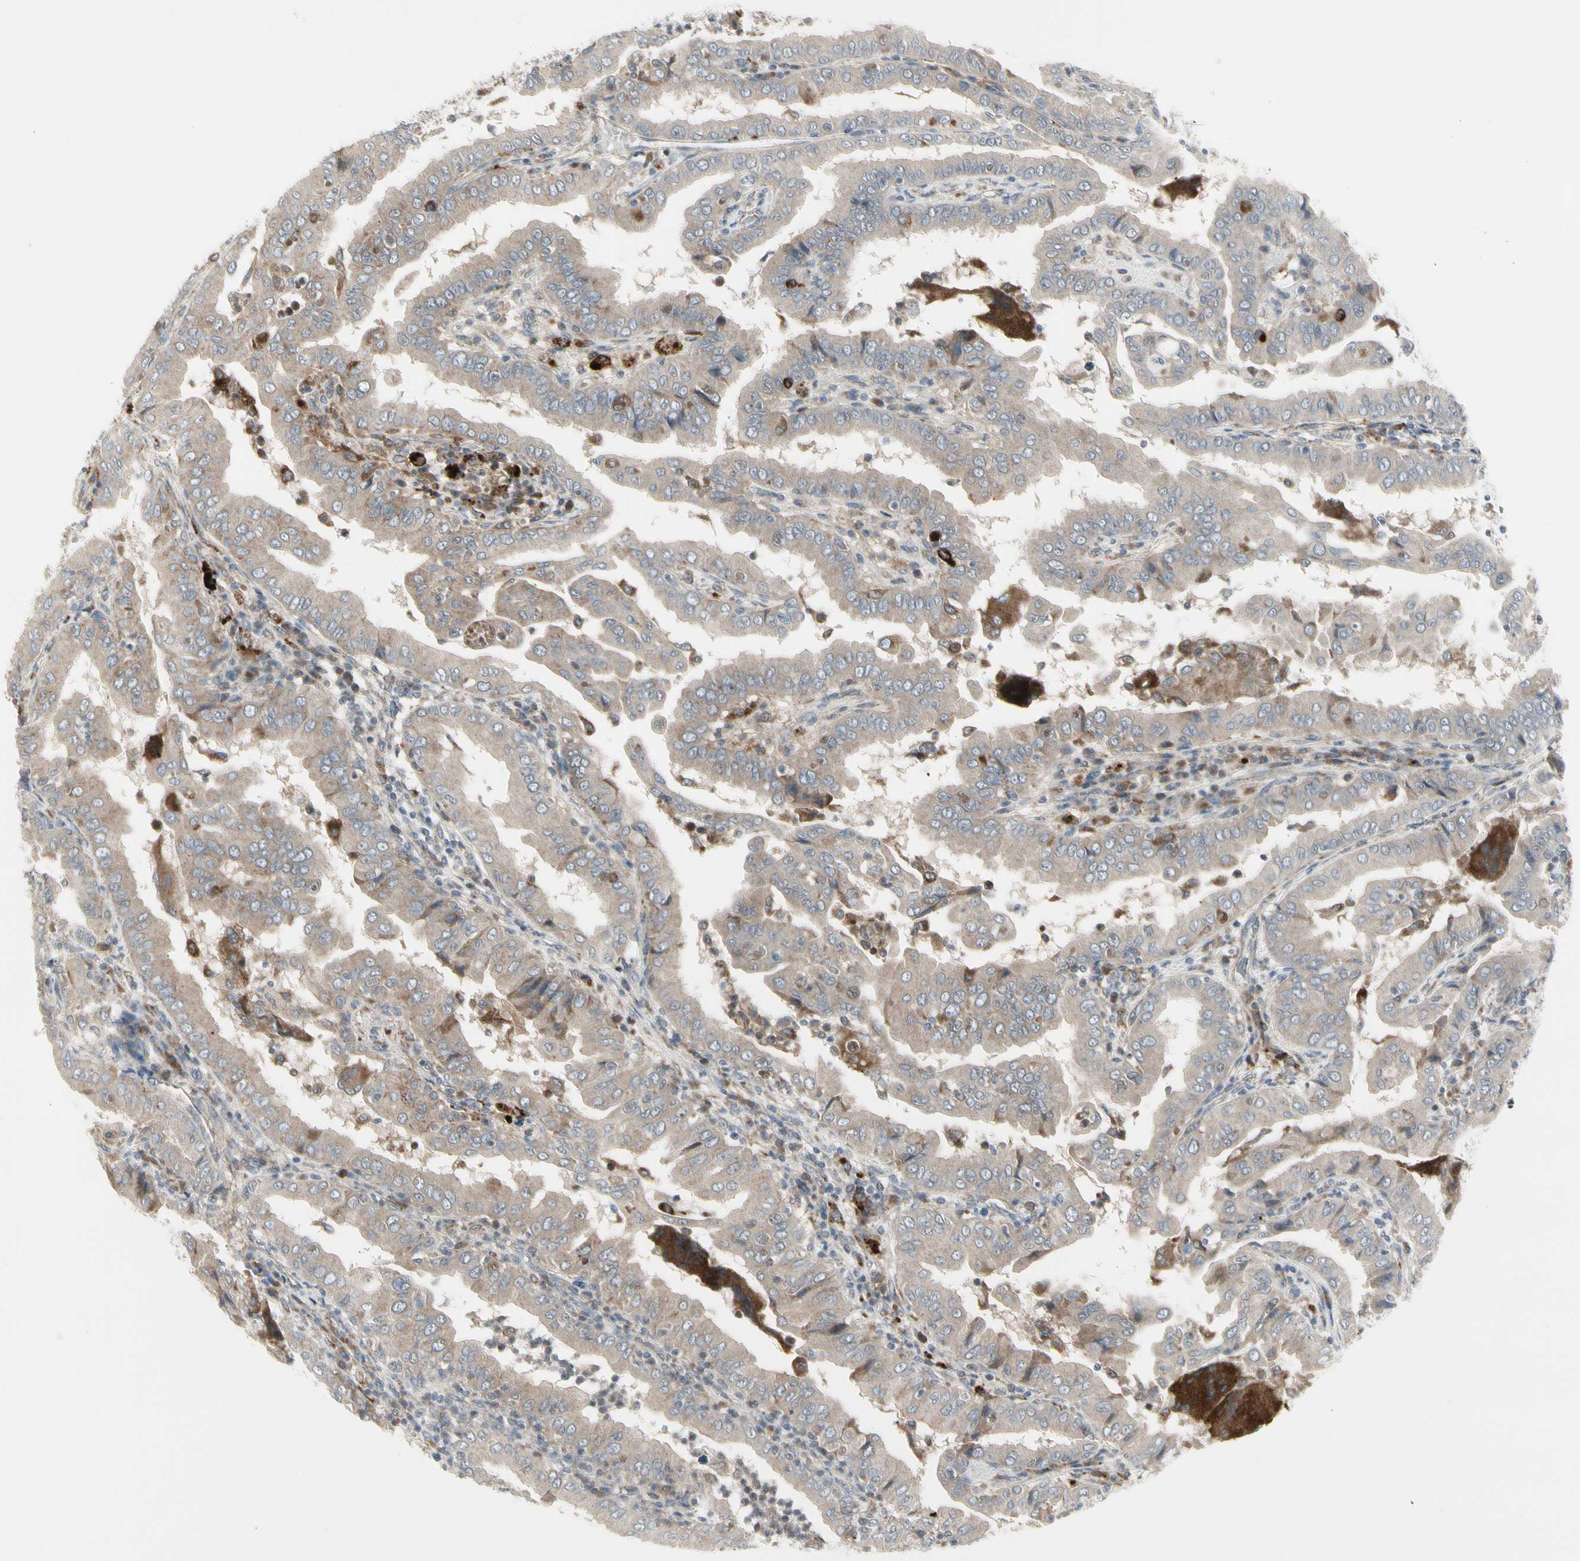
{"staining": {"intensity": "negative", "quantity": "none", "location": "none"}, "tissue": "thyroid cancer", "cell_type": "Tumor cells", "image_type": "cancer", "snomed": [{"axis": "morphology", "description": "Papillary adenocarcinoma, NOS"}, {"axis": "topography", "description": "Thyroid gland"}], "caption": "Immunohistochemistry (IHC) photomicrograph of papillary adenocarcinoma (thyroid) stained for a protein (brown), which reveals no staining in tumor cells.", "gene": "GRN", "patient": {"sex": "male", "age": 33}}